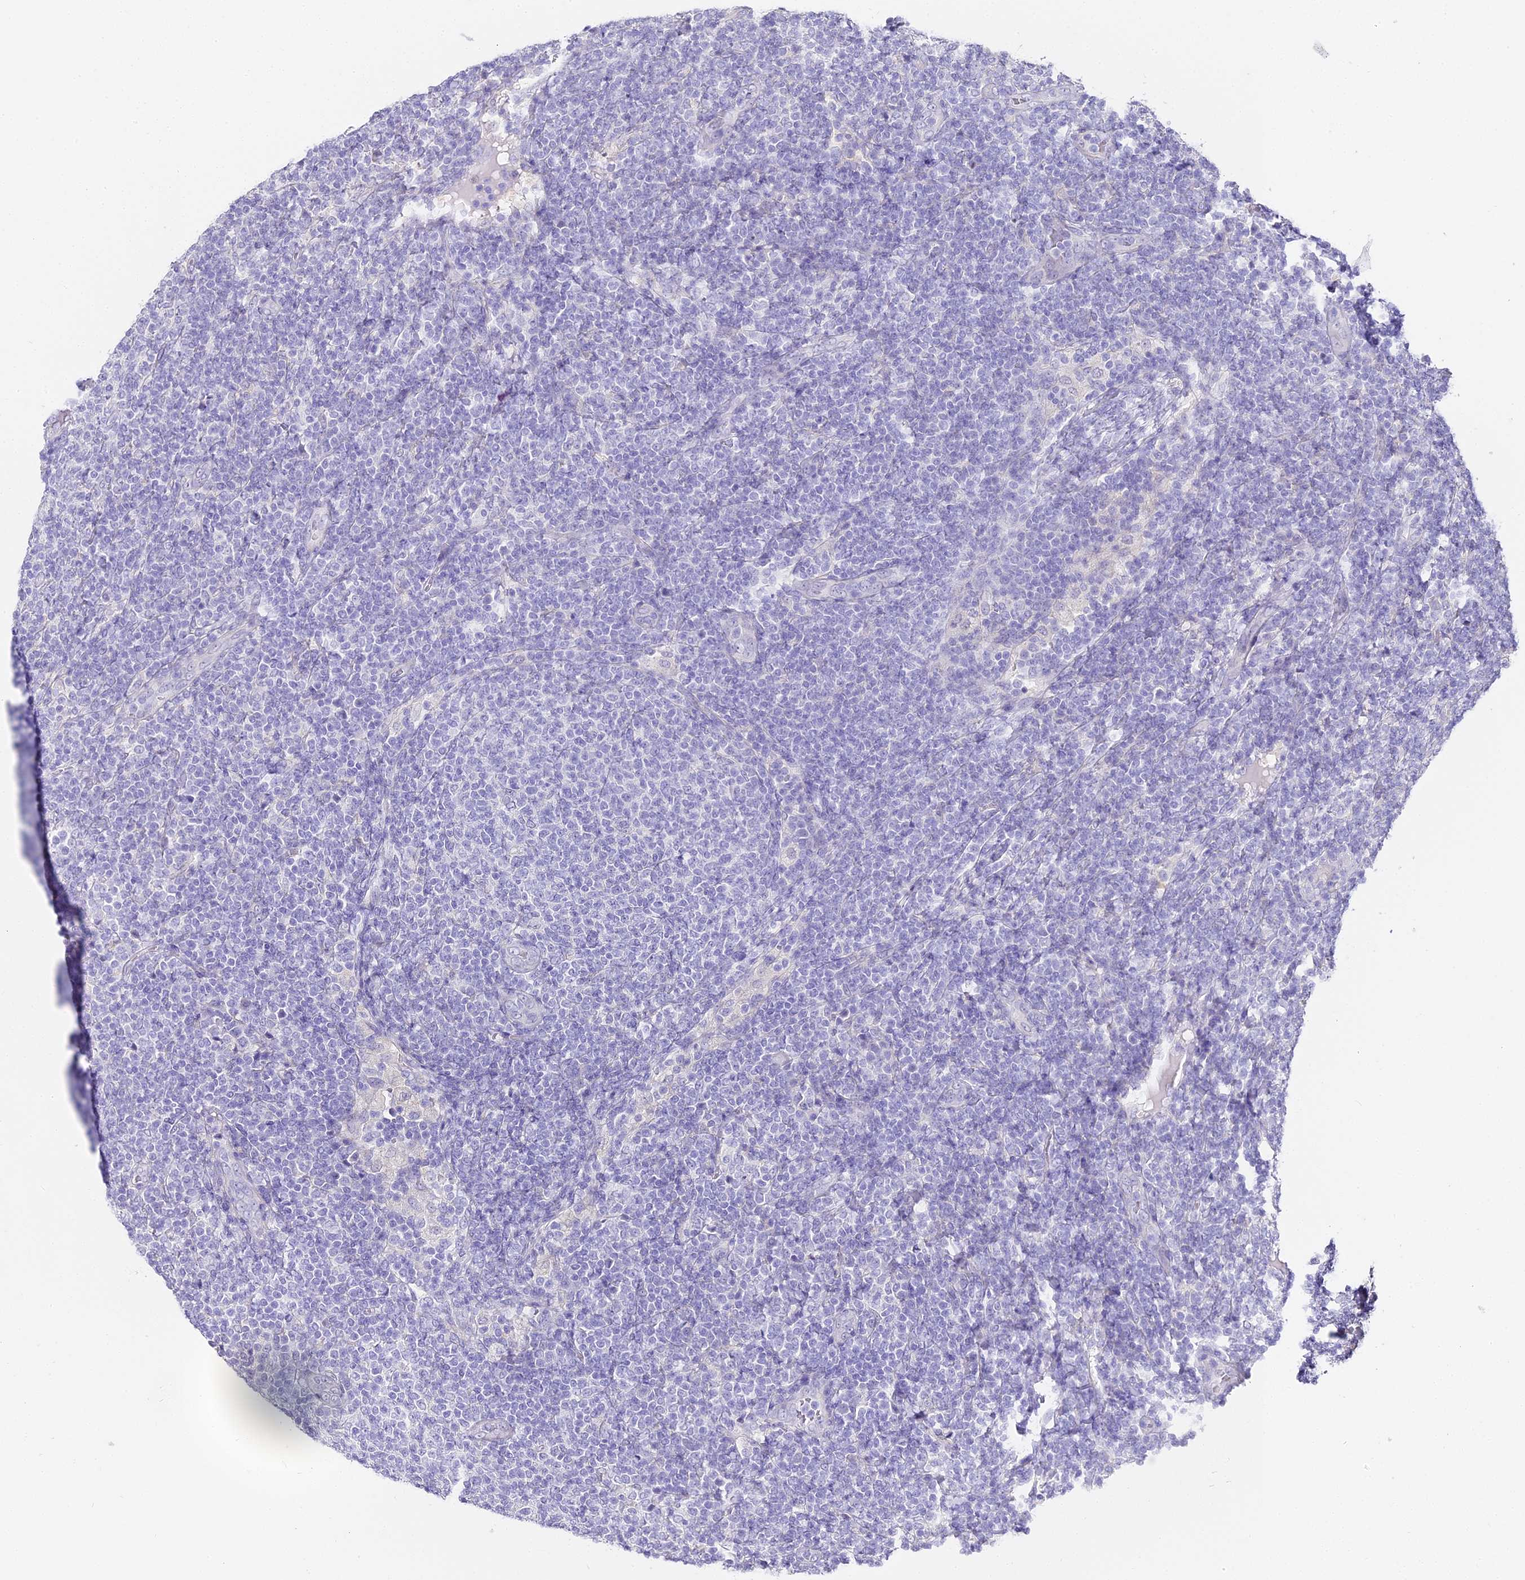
{"staining": {"intensity": "negative", "quantity": "none", "location": "none"}, "tissue": "lymphoma", "cell_type": "Tumor cells", "image_type": "cancer", "snomed": [{"axis": "morphology", "description": "Malignant lymphoma, non-Hodgkin's type, Low grade"}, {"axis": "topography", "description": "Lymph node"}], "caption": "The IHC histopathology image has no significant positivity in tumor cells of low-grade malignant lymphoma, non-Hodgkin's type tissue.", "gene": "ABHD14A-ACY1", "patient": {"sex": "male", "age": 66}}